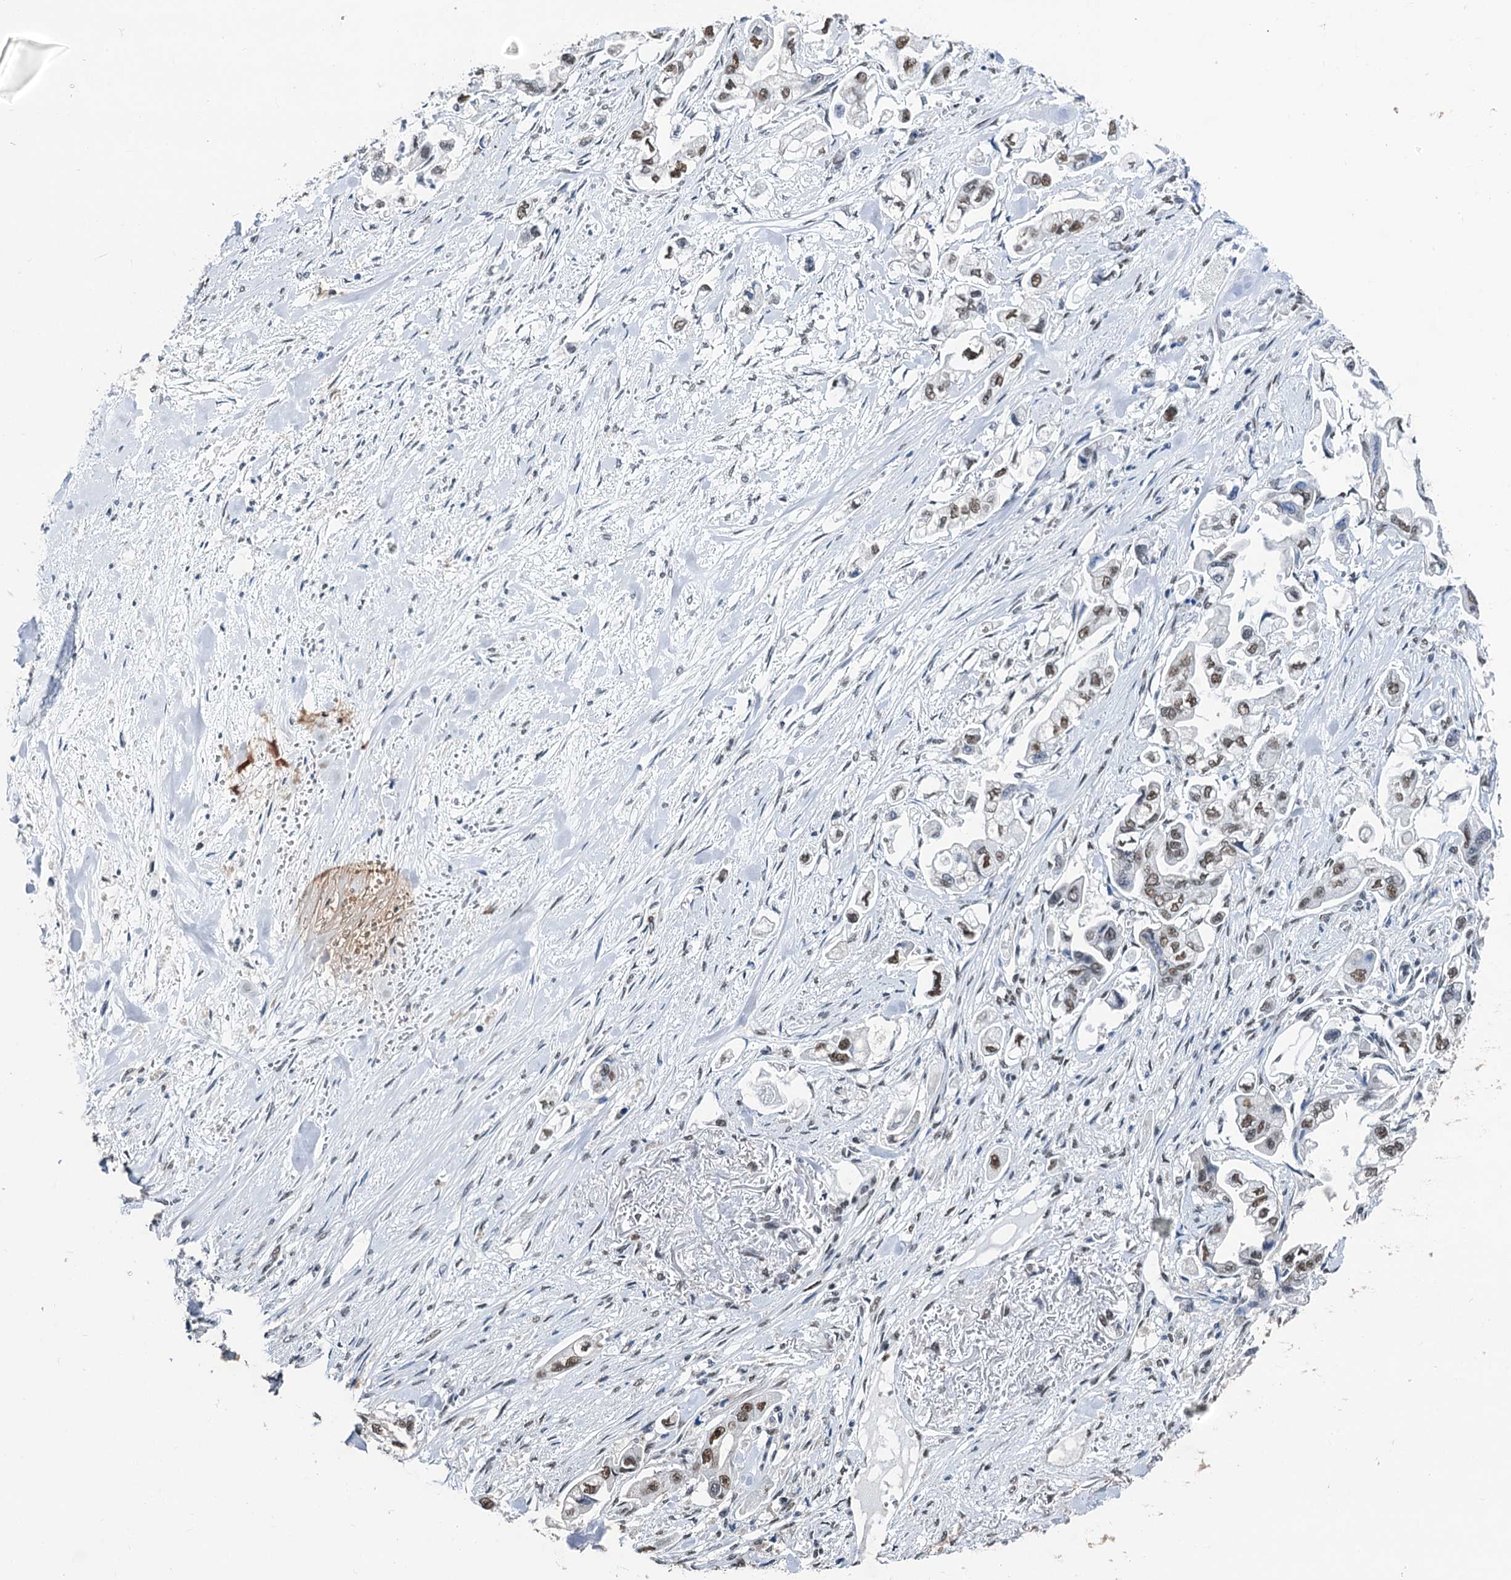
{"staining": {"intensity": "moderate", "quantity": "25%-75%", "location": "nuclear"}, "tissue": "stomach cancer", "cell_type": "Tumor cells", "image_type": "cancer", "snomed": [{"axis": "morphology", "description": "Adenocarcinoma, NOS"}, {"axis": "topography", "description": "Stomach"}], "caption": "Stomach adenocarcinoma stained with DAB IHC shows medium levels of moderate nuclear staining in approximately 25%-75% of tumor cells.", "gene": "SLTM", "patient": {"sex": "male", "age": 62}}